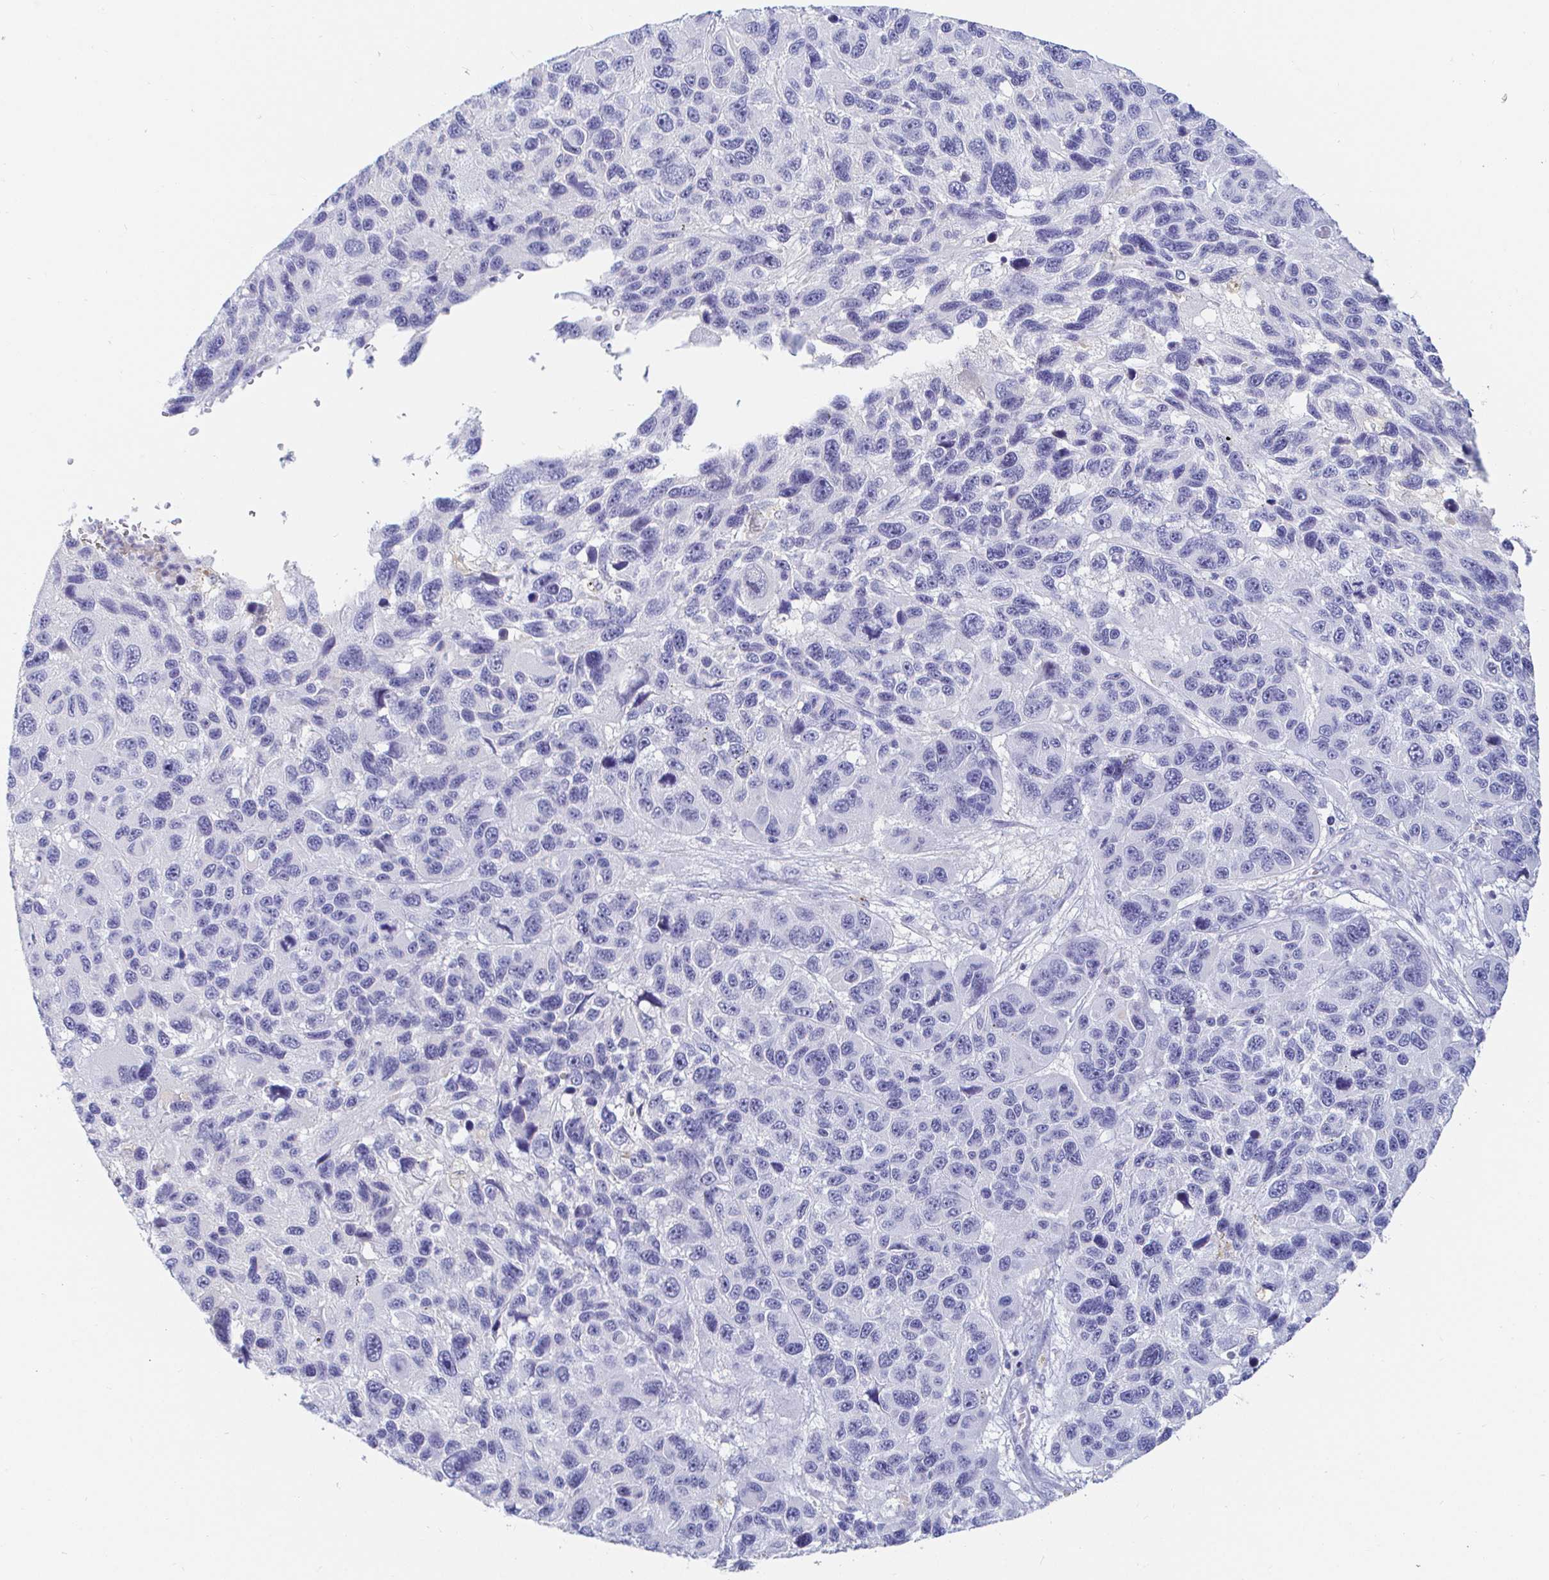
{"staining": {"intensity": "negative", "quantity": "none", "location": "none"}, "tissue": "melanoma", "cell_type": "Tumor cells", "image_type": "cancer", "snomed": [{"axis": "morphology", "description": "Malignant melanoma, NOS"}, {"axis": "topography", "description": "Skin"}], "caption": "Human malignant melanoma stained for a protein using immunohistochemistry (IHC) displays no staining in tumor cells.", "gene": "PDE6B", "patient": {"sex": "male", "age": 53}}